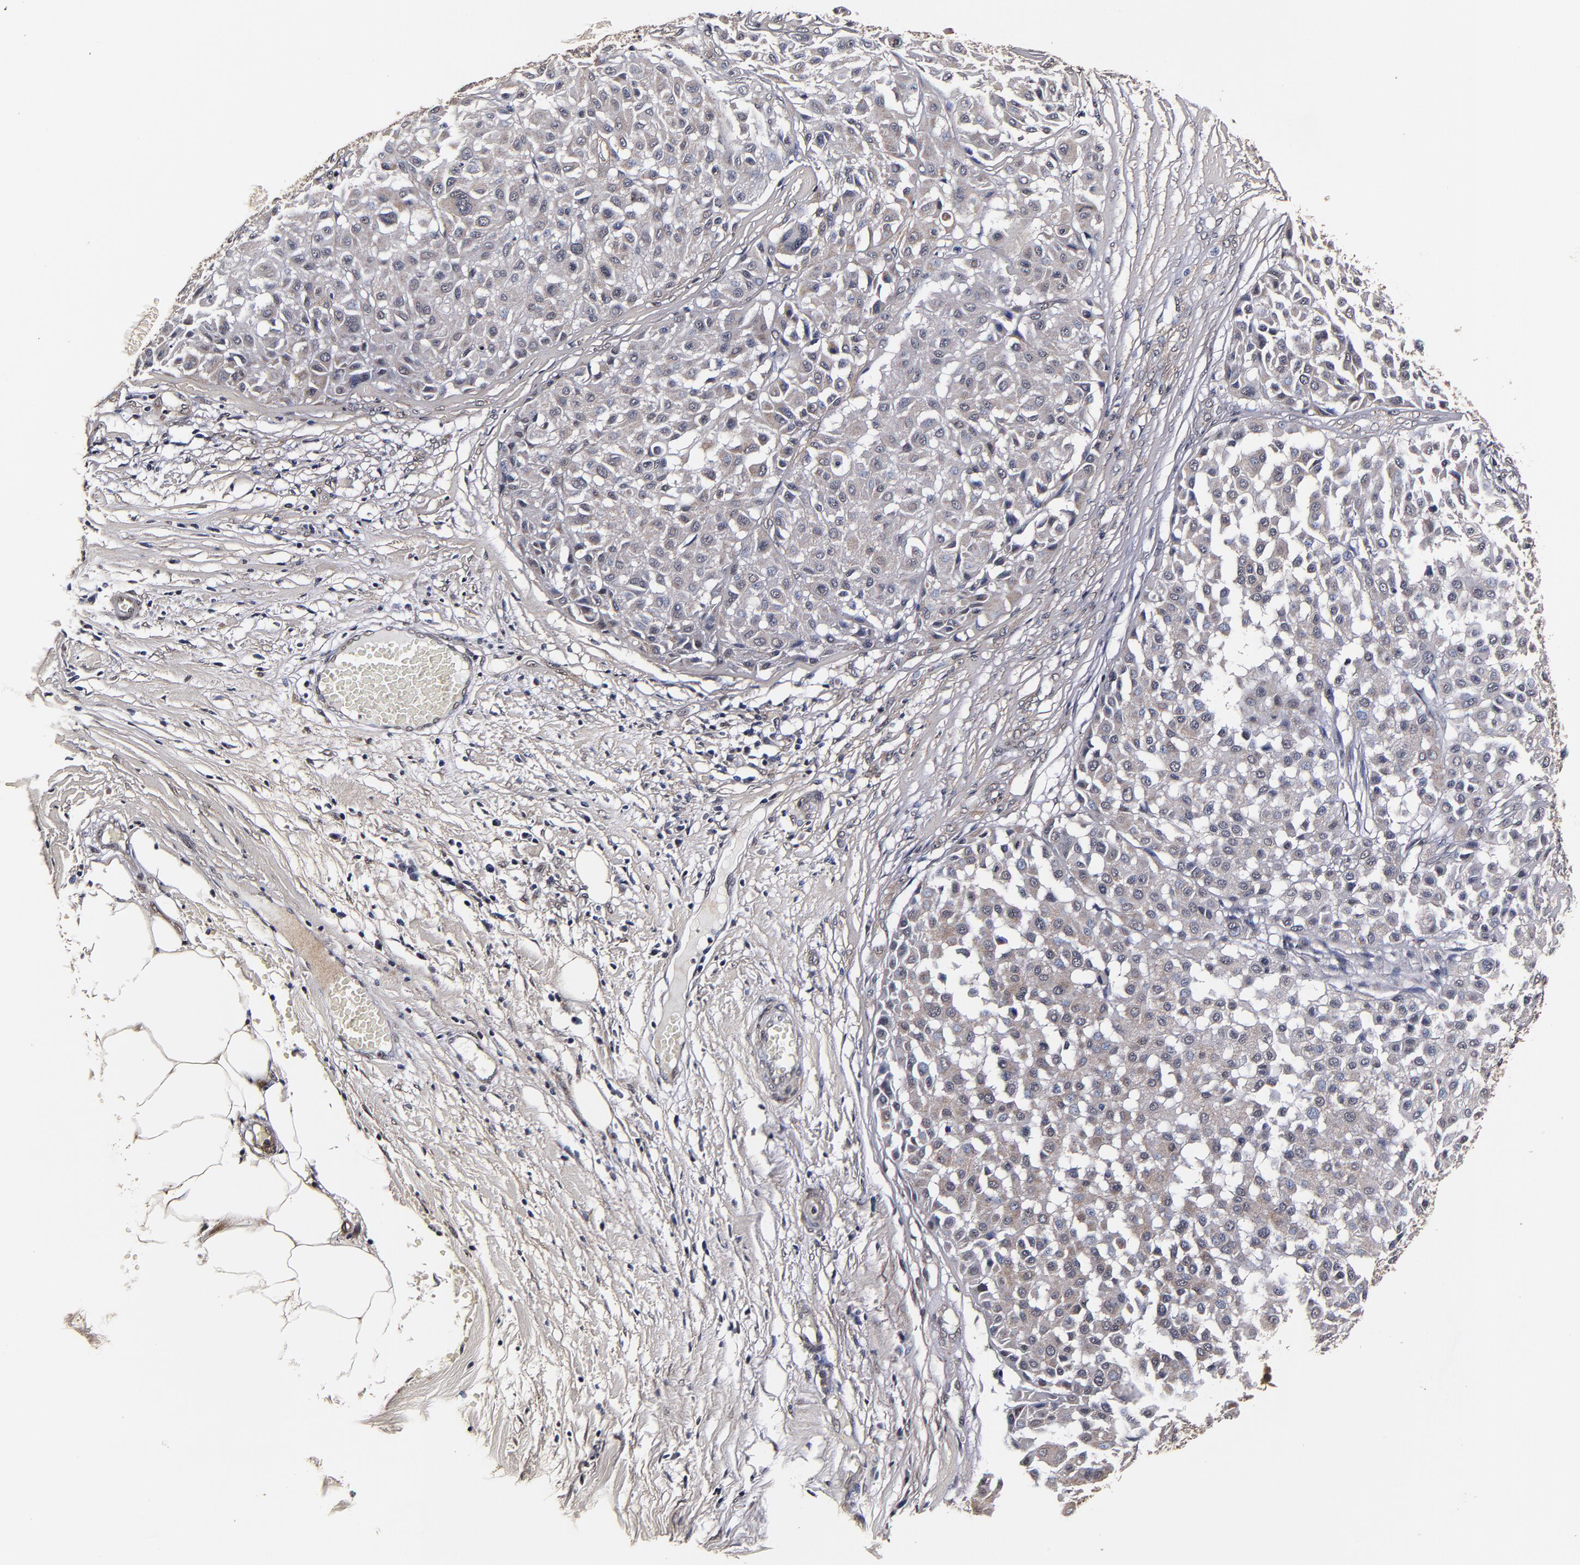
{"staining": {"intensity": "moderate", "quantity": "25%-75%", "location": "cytoplasmic/membranous"}, "tissue": "melanoma", "cell_type": "Tumor cells", "image_type": "cancer", "snomed": [{"axis": "morphology", "description": "Malignant melanoma, Metastatic site"}, {"axis": "topography", "description": "Soft tissue"}], "caption": "A micrograph of human malignant melanoma (metastatic site) stained for a protein reveals moderate cytoplasmic/membranous brown staining in tumor cells.", "gene": "MMP15", "patient": {"sex": "male", "age": 41}}